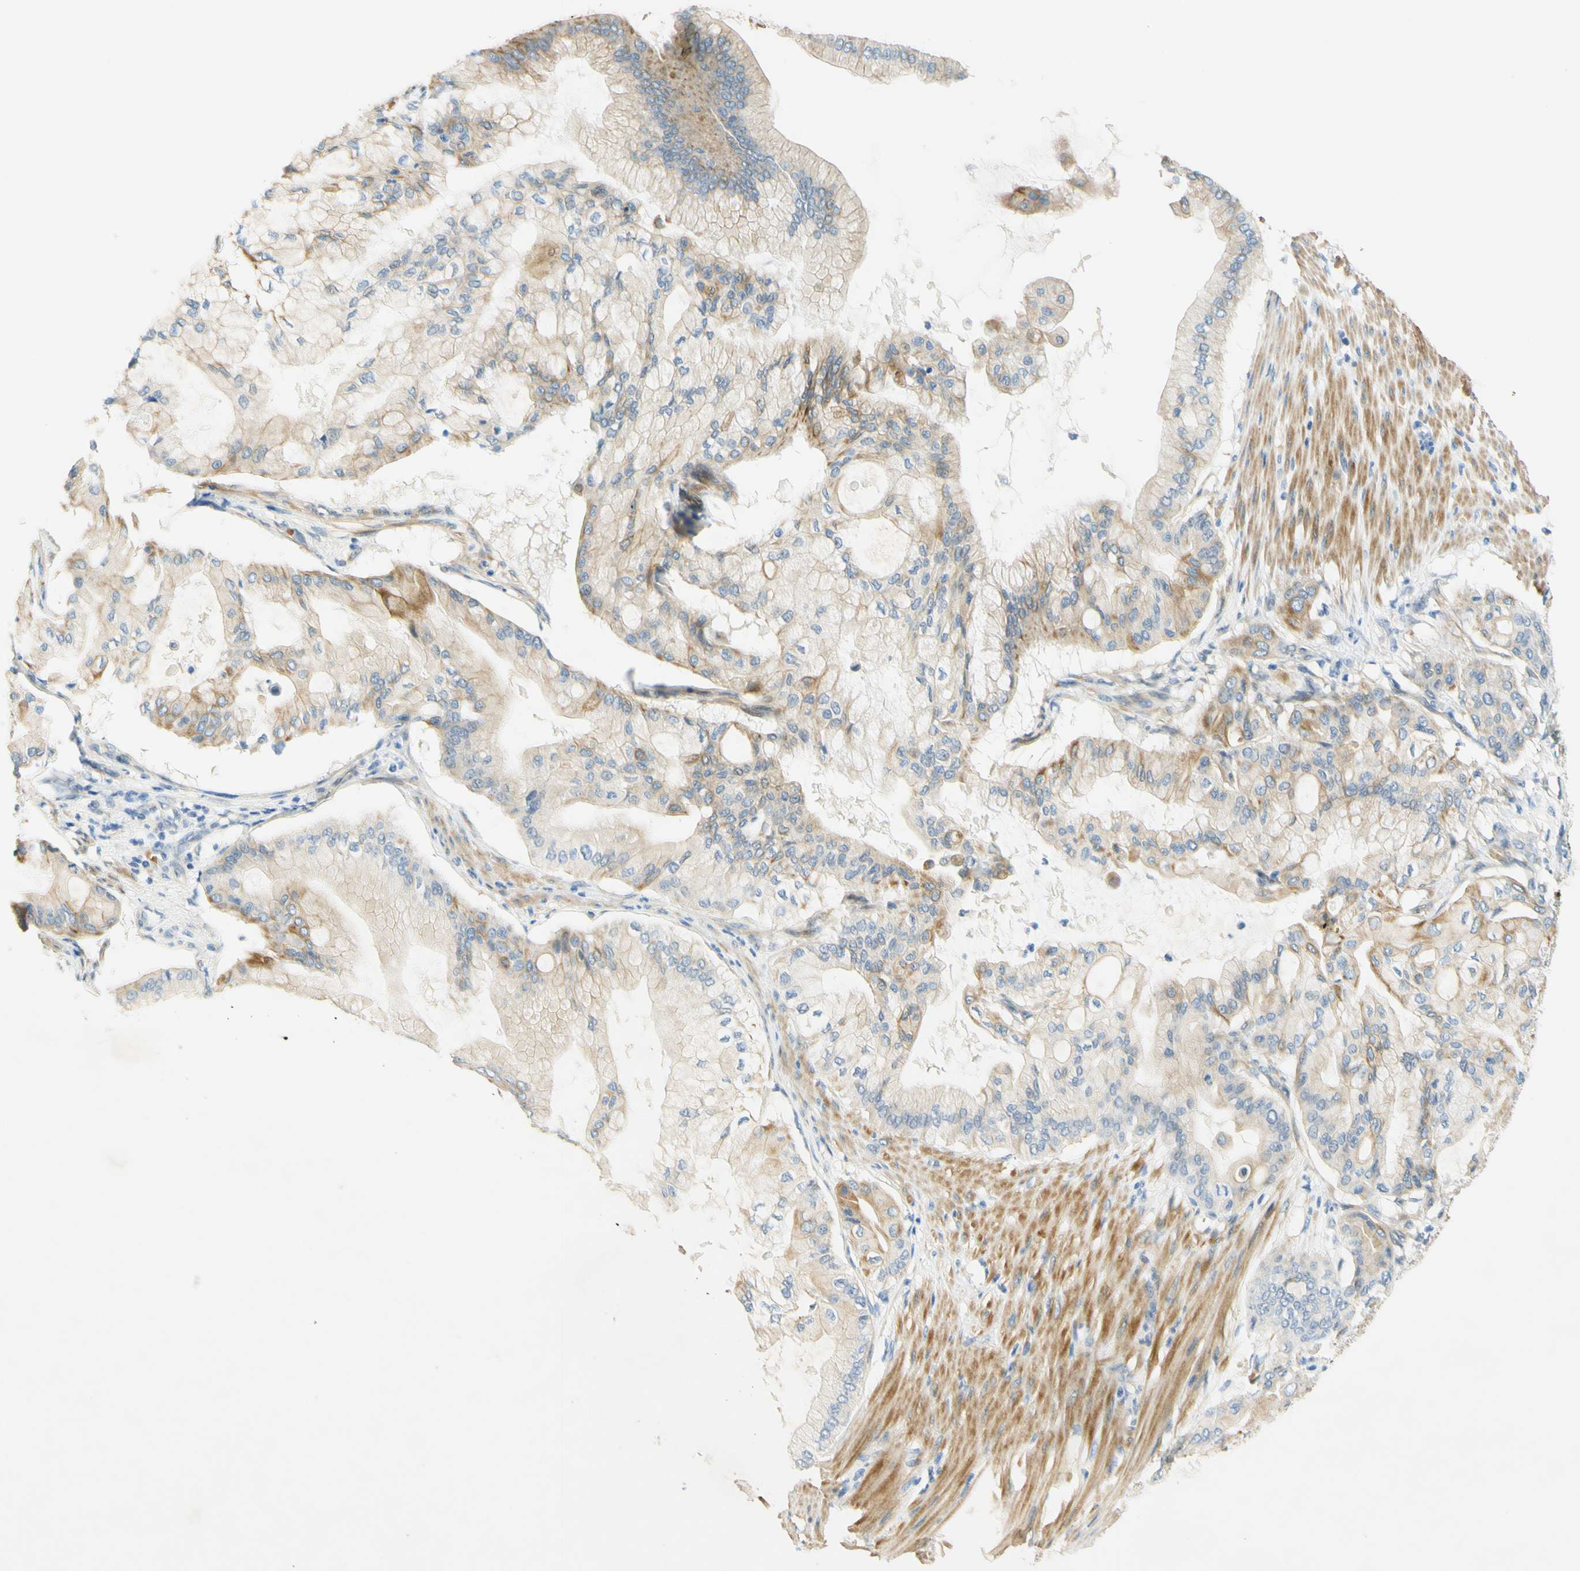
{"staining": {"intensity": "moderate", "quantity": "25%-75%", "location": "cytoplasmic/membranous"}, "tissue": "pancreatic cancer", "cell_type": "Tumor cells", "image_type": "cancer", "snomed": [{"axis": "morphology", "description": "Adenocarcinoma, NOS"}, {"axis": "morphology", "description": "Adenocarcinoma, metastatic, NOS"}, {"axis": "topography", "description": "Lymph node"}, {"axis": "topography", "description": "Pancreas"}, {"axis": "topography", "description": "Duodenum"}], "caption": "This image exhibits immunohistochemistry staining of metastatic adenocarcinoma (pancreatic), with medium moderate cytoplasmic/membranous staining in approximately 25%-75% of tumor cells.", "gene": "ENTREP2", "patient": {"sex": "female", "age": 64}}